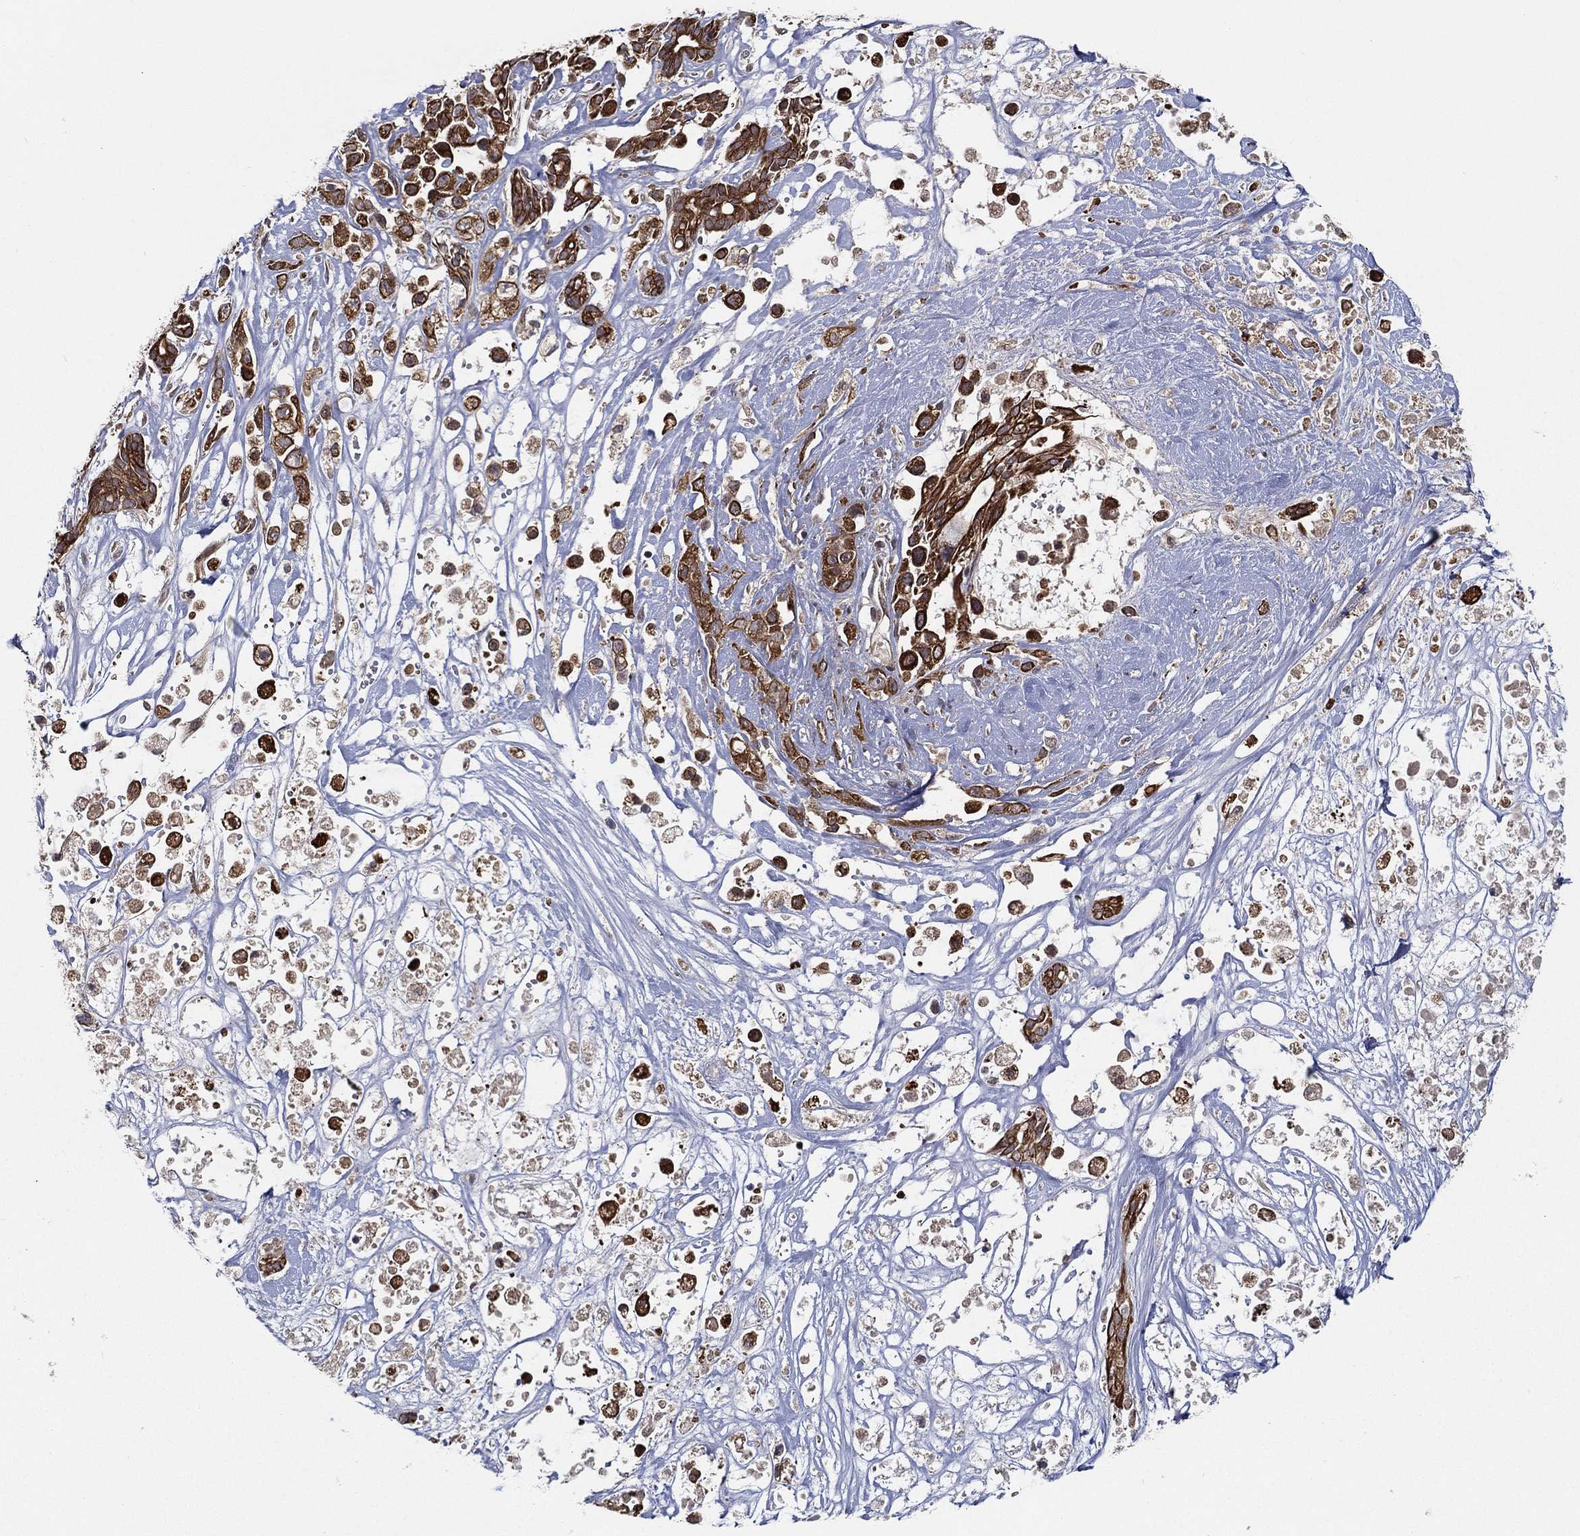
{"staining": {"intensity": "strong", "quantity": ">75%", "location": "cytoplasmic/membranous"}, "tissue": "pancreatic cancer", "cell_type": "Tumor cells", "image_type": "cancer", "snomed": [{"axis": "morphology", "description": "Adenocarcinoma, NOS"}, {"axis": "topography", "description": "Pancreas"}], "caption": "Strong cytoplasmic/membranous staining for a protein is appreciated in about >75% of tumor cells of pancreatic cancer using IHC.", "gene": "UACA", "patient": {"sex": "male", "age": 44}}